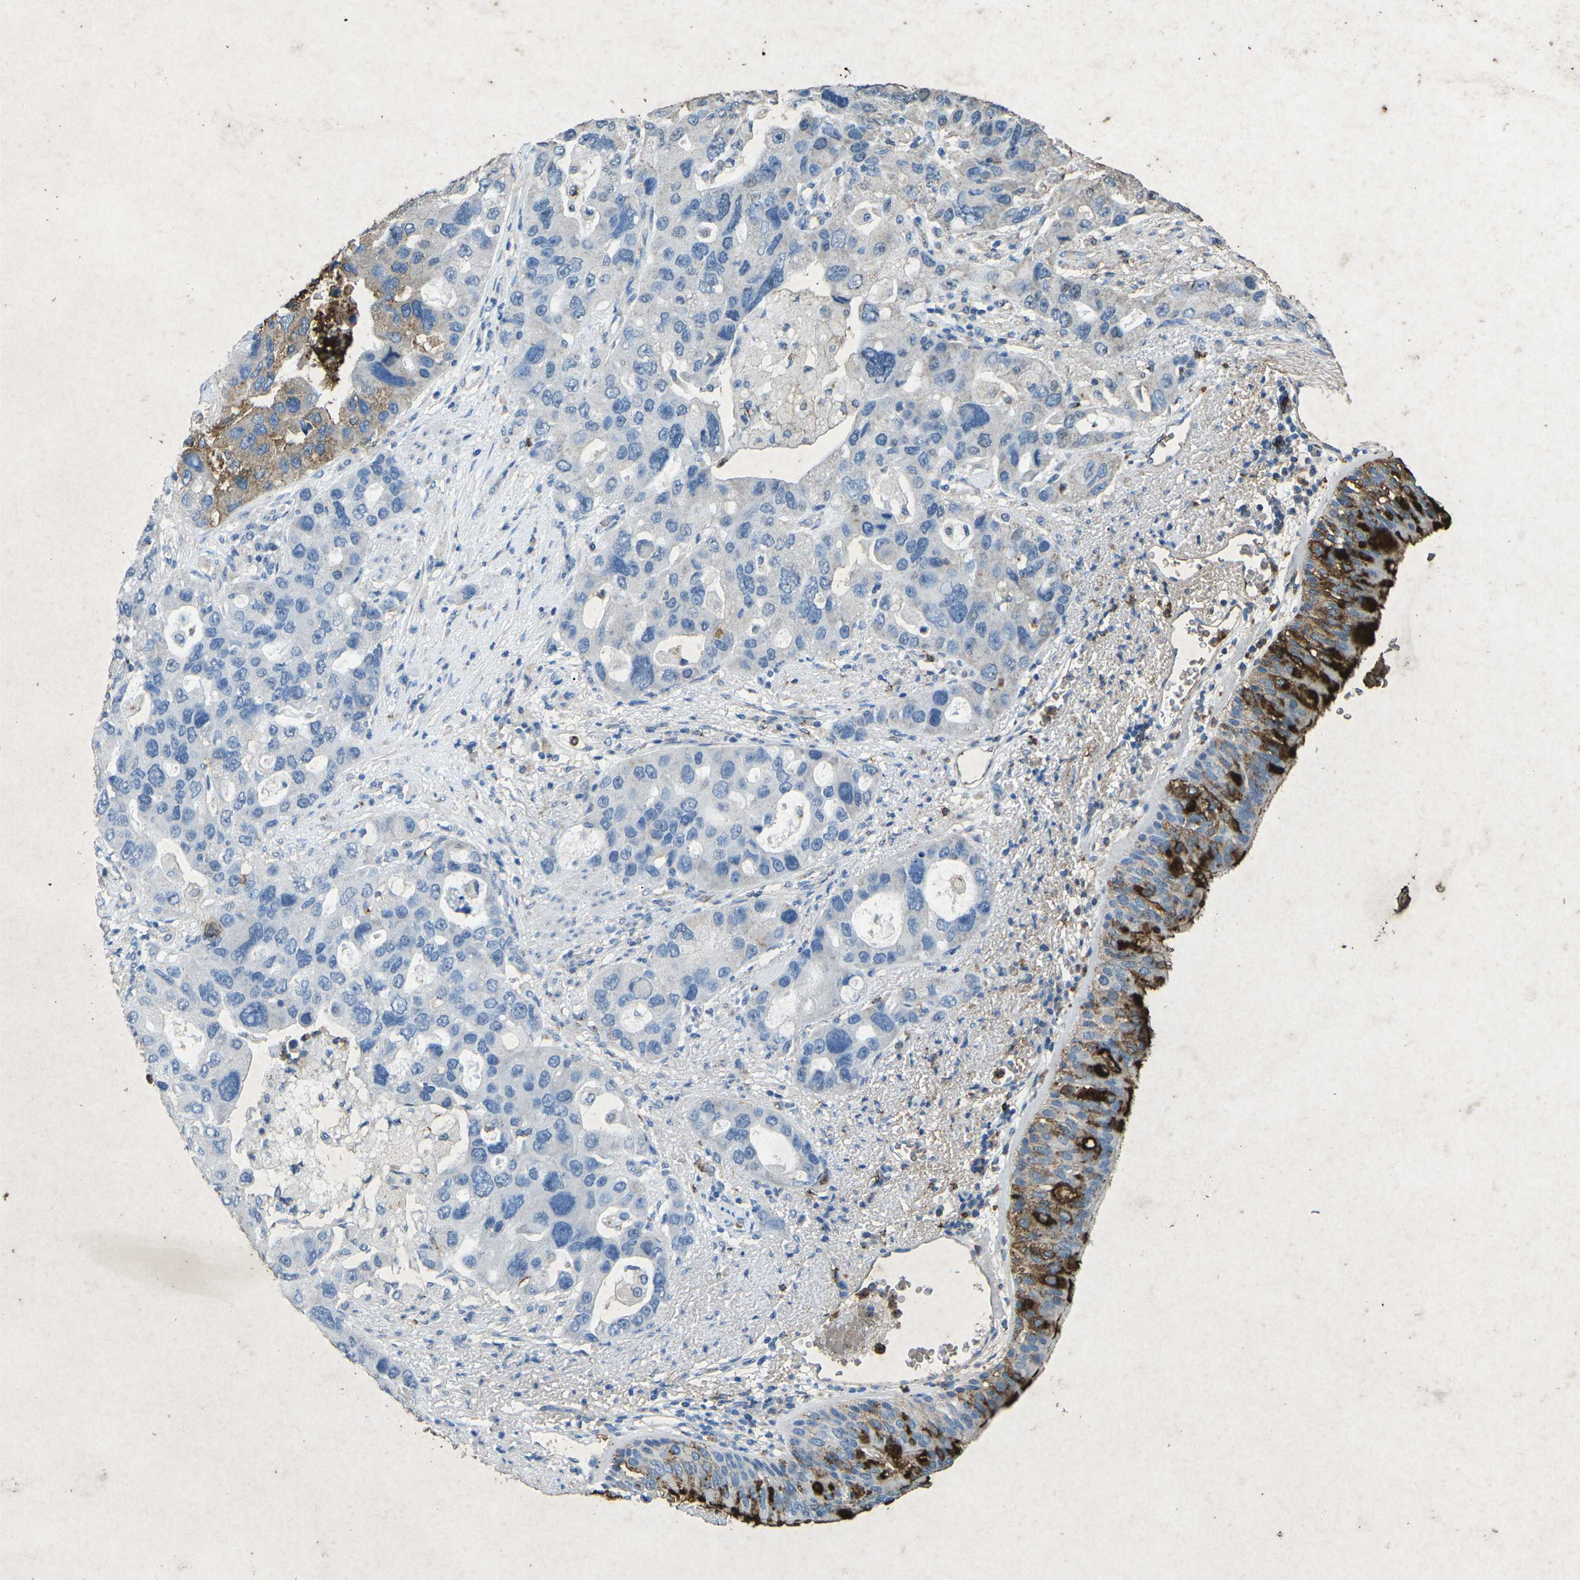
{"staining": {"intensity": "strong", "quantity": "25%-75%", "location": "cytoplasmic/membranous"}, "tissue": "bronchus", "cell_type": "Respiratory epithelial cells", "image_type": "normal", "snomed": [{"axis": "morphology", "description": "Normal tissue, NOS"}, {"axis": "morphology", "description": "Adenocarcinoma, NOS"}, {"axis": "morphology", "description": "Adenocarcinoma, metastatic, NOS"}, {"axis": "topography", "description": "Lymph node"}, {"axis": "topography", "description": "Bronchus"}, {"axis": "topography", "description": "Lung"}], "caption": "Brown immunohistochemical staining in benign human bronchus shows strong cytoplasmic/membranous positivity in about 25%-75% of respiratory epithelial cells. (Brightfield microscopy of DAB IHC at high magnification).", "gene": "CTAGE1", "patient": {"sex": "female", "age": 54}}